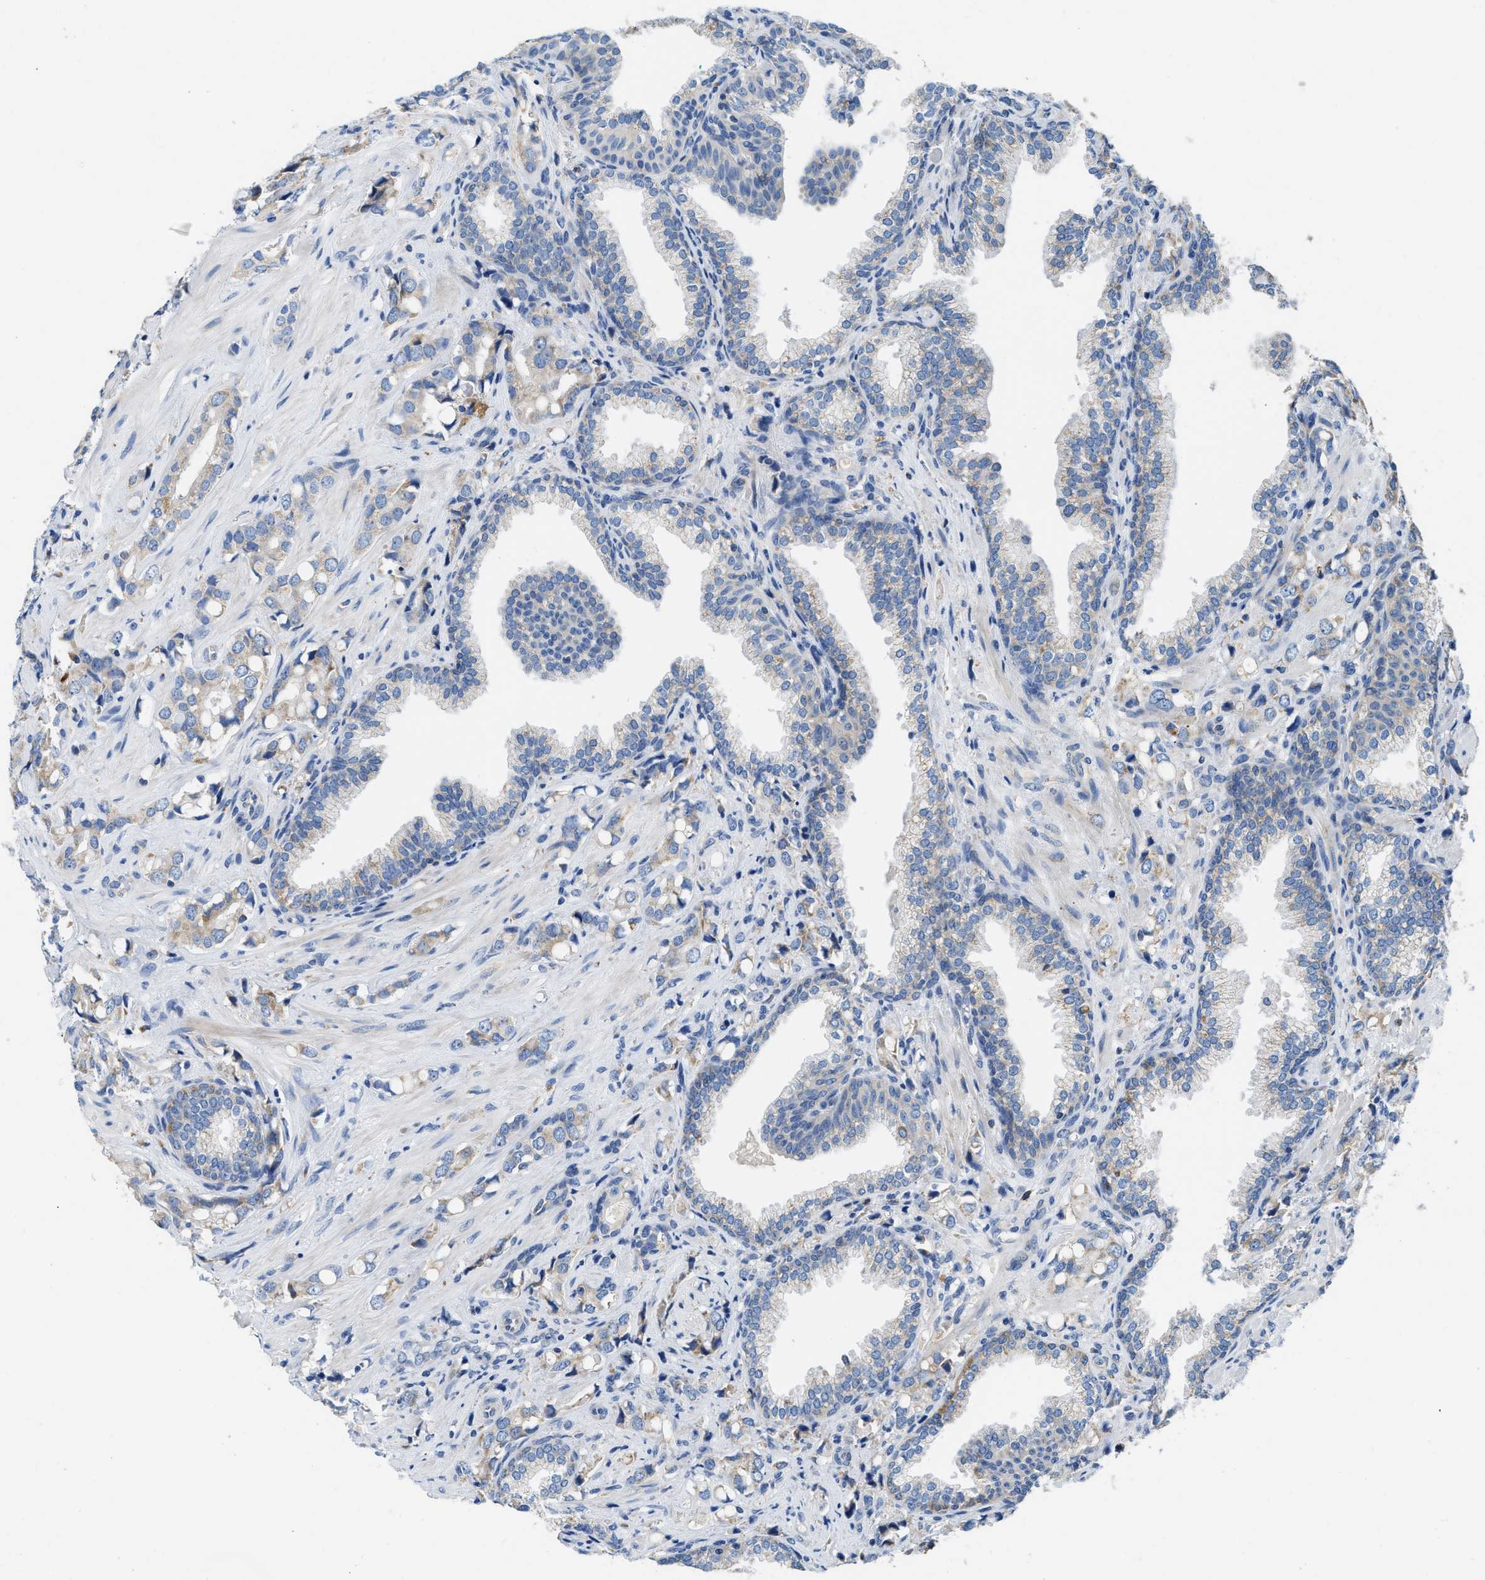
{"staining": {"intensity": "weak", "quantity": "<25%", "location": "cytoplasmic/membranous"}, "tissue": "prostate cancer", "cell_type": "Tumor cells", "image_type": "cancer", "snomed": [{"axis": "morphology", "description": "Adenocarcinoma, High grade"}, {"axis": "topography", "description": "Prostate"}], "caption": "Human prostate adenocarcinoma (high-grade) stained for a protein using immunohistochemistry (IHC) displays no expression in tumor cells.", "gene": "SLC25A13", "patient": {"sex": "male", "age": 52}}